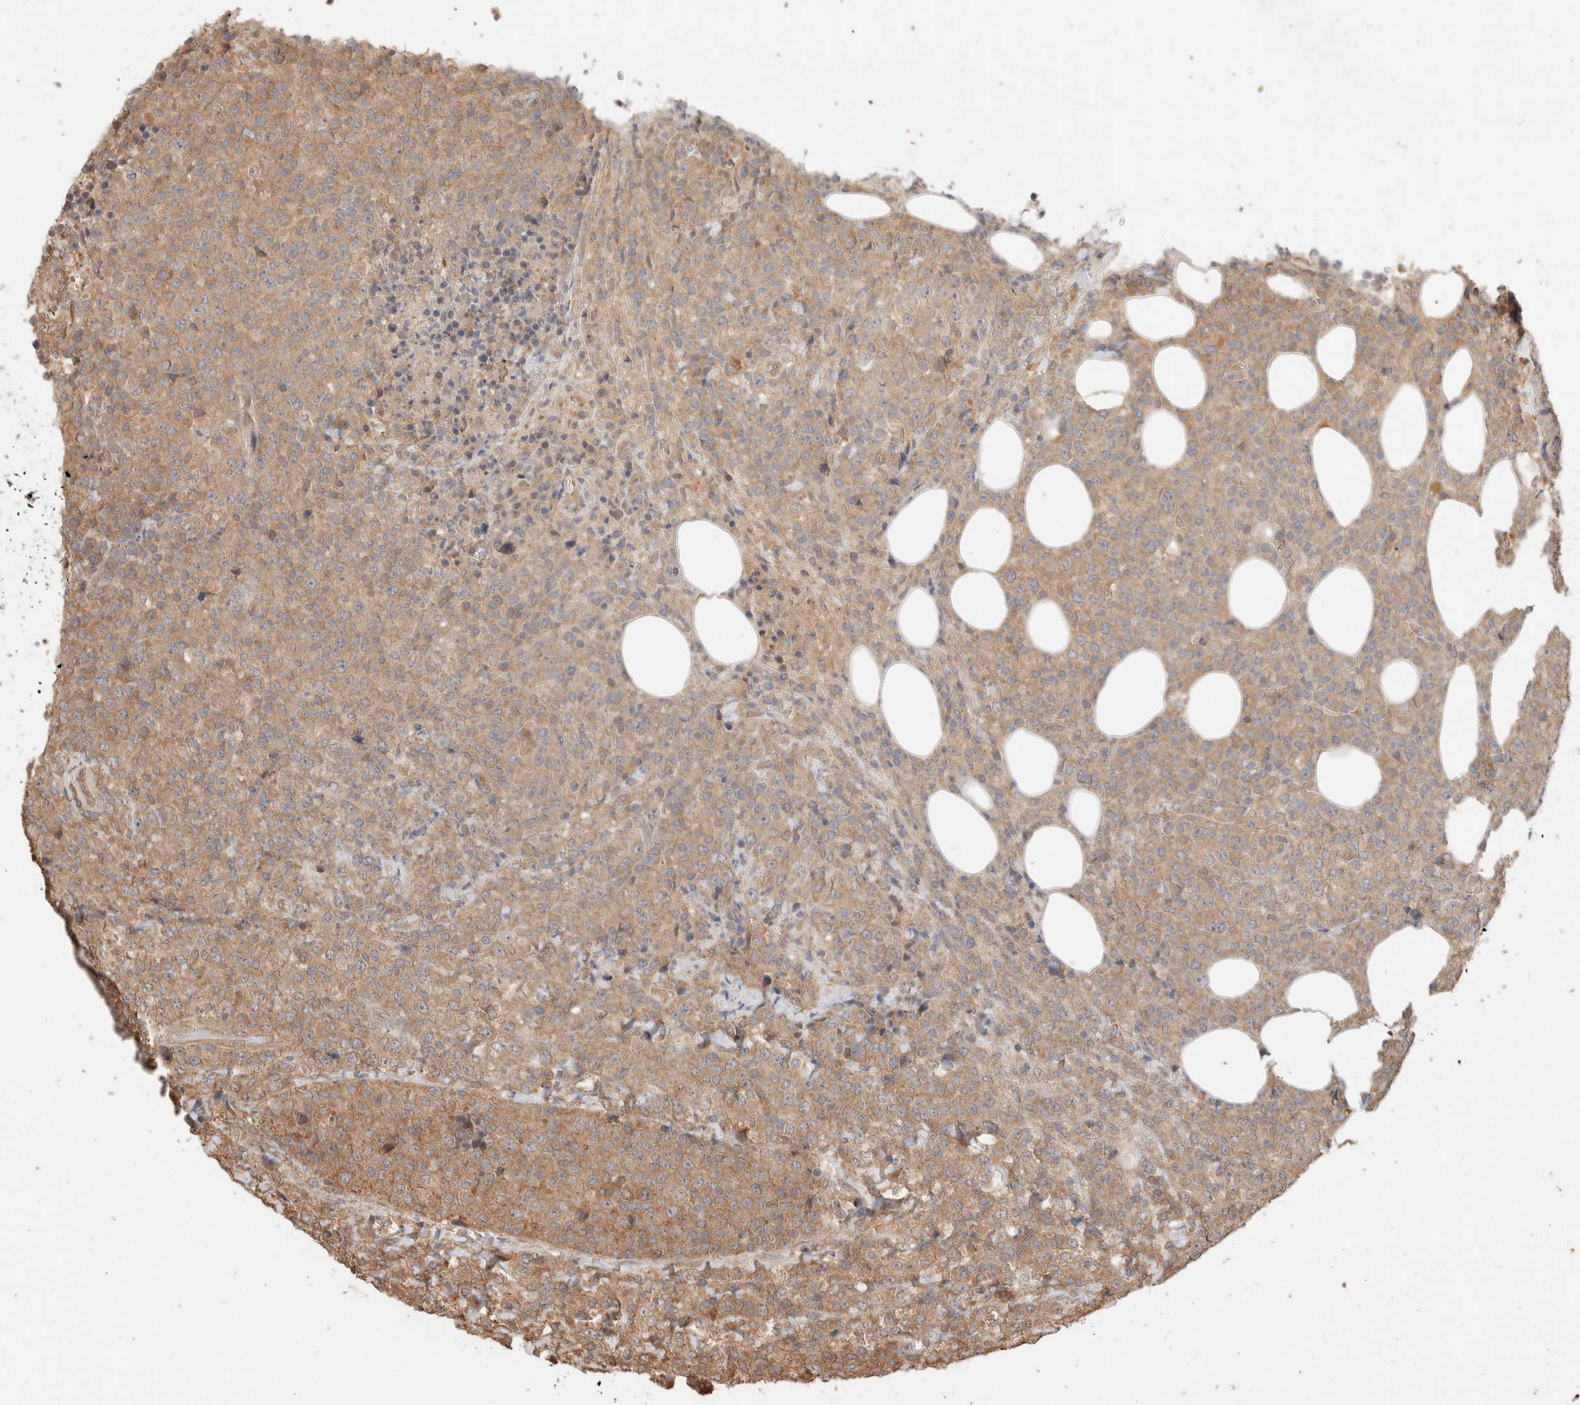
{"staining": {"intensity": "moderate", "quantity": ">75%", "location": "cytoplasmic/membranous"}, "tissue": "lymphoma", "cell_type": "Tumor cells", "image_type": "cancer", "snomed": [{"axis": "morphology", "description": "Malignant lymphoma, non-Hodgkin's type, High grade"}, {"axis": "topography", "description": "Lymph node"}], "caption": "This photomicrograph exhibits lymphoma stained with immunohistochemistry (IHC) to label a protein in brown. The cytoplasmic/membranous of tumor cells show moderate positivity for the protein. Nuclei are counter-stained blue.", "gene": "YWHAH", "patient": {"sex": "male", "age": 13}}